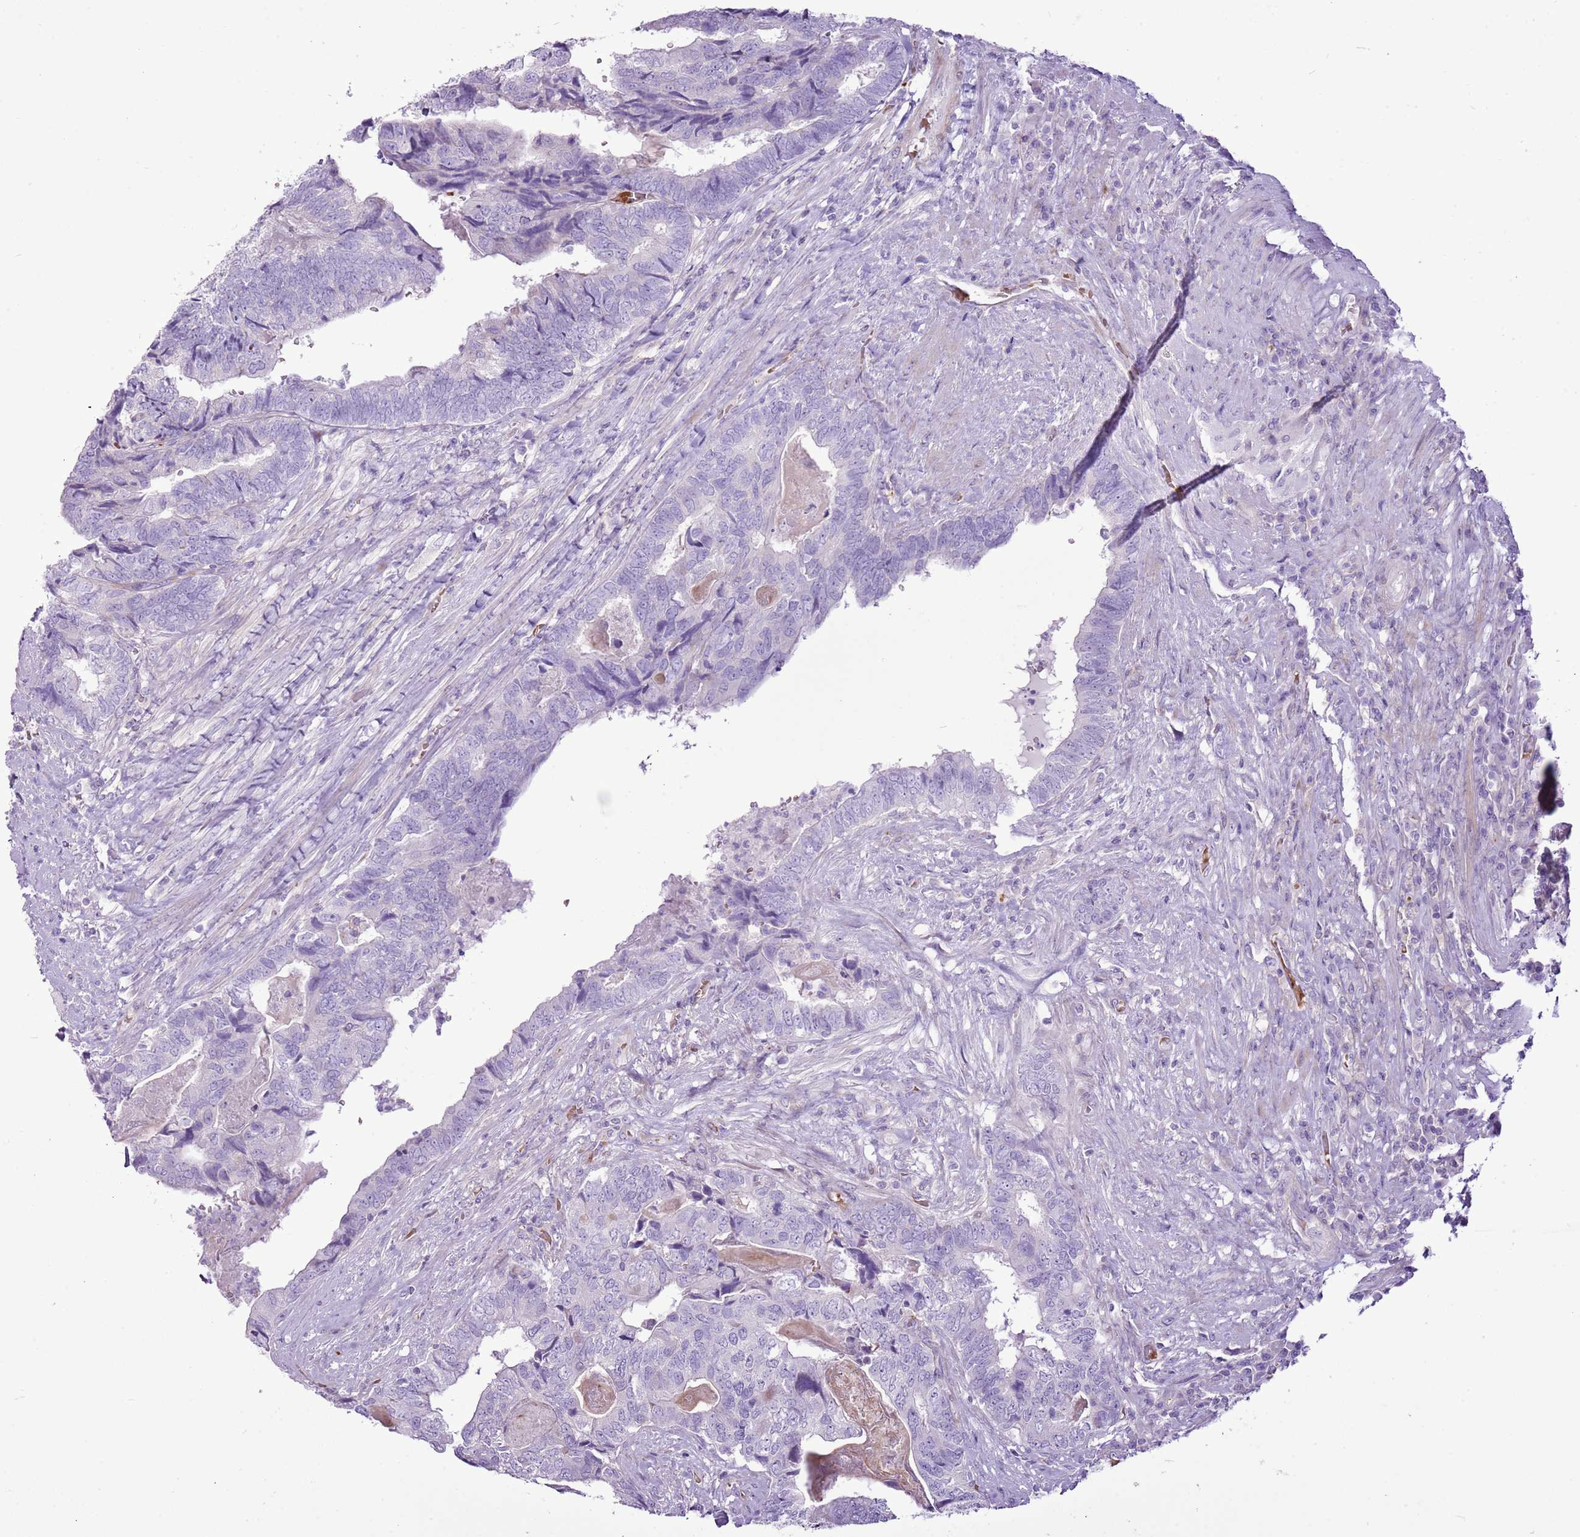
{"staining": {"intensity": "negative", "quantity": "none", "location": "none"}, "tissue": "colorectal cancer", "cell_type": "Tumor cells", "image_type": "cancer", "snomed": [{"axis": "morphology", "description": "Adenocarcinoma, NOS"}, {"axis": "topography", "description": "Colon"}], "caption": "Colorectal adenocarcinoma was stained to show a protein in brown. There is no significant expression in tumor cells.", "gene": "CHAC2", "patient": {"sex": "female", "age": 67}}